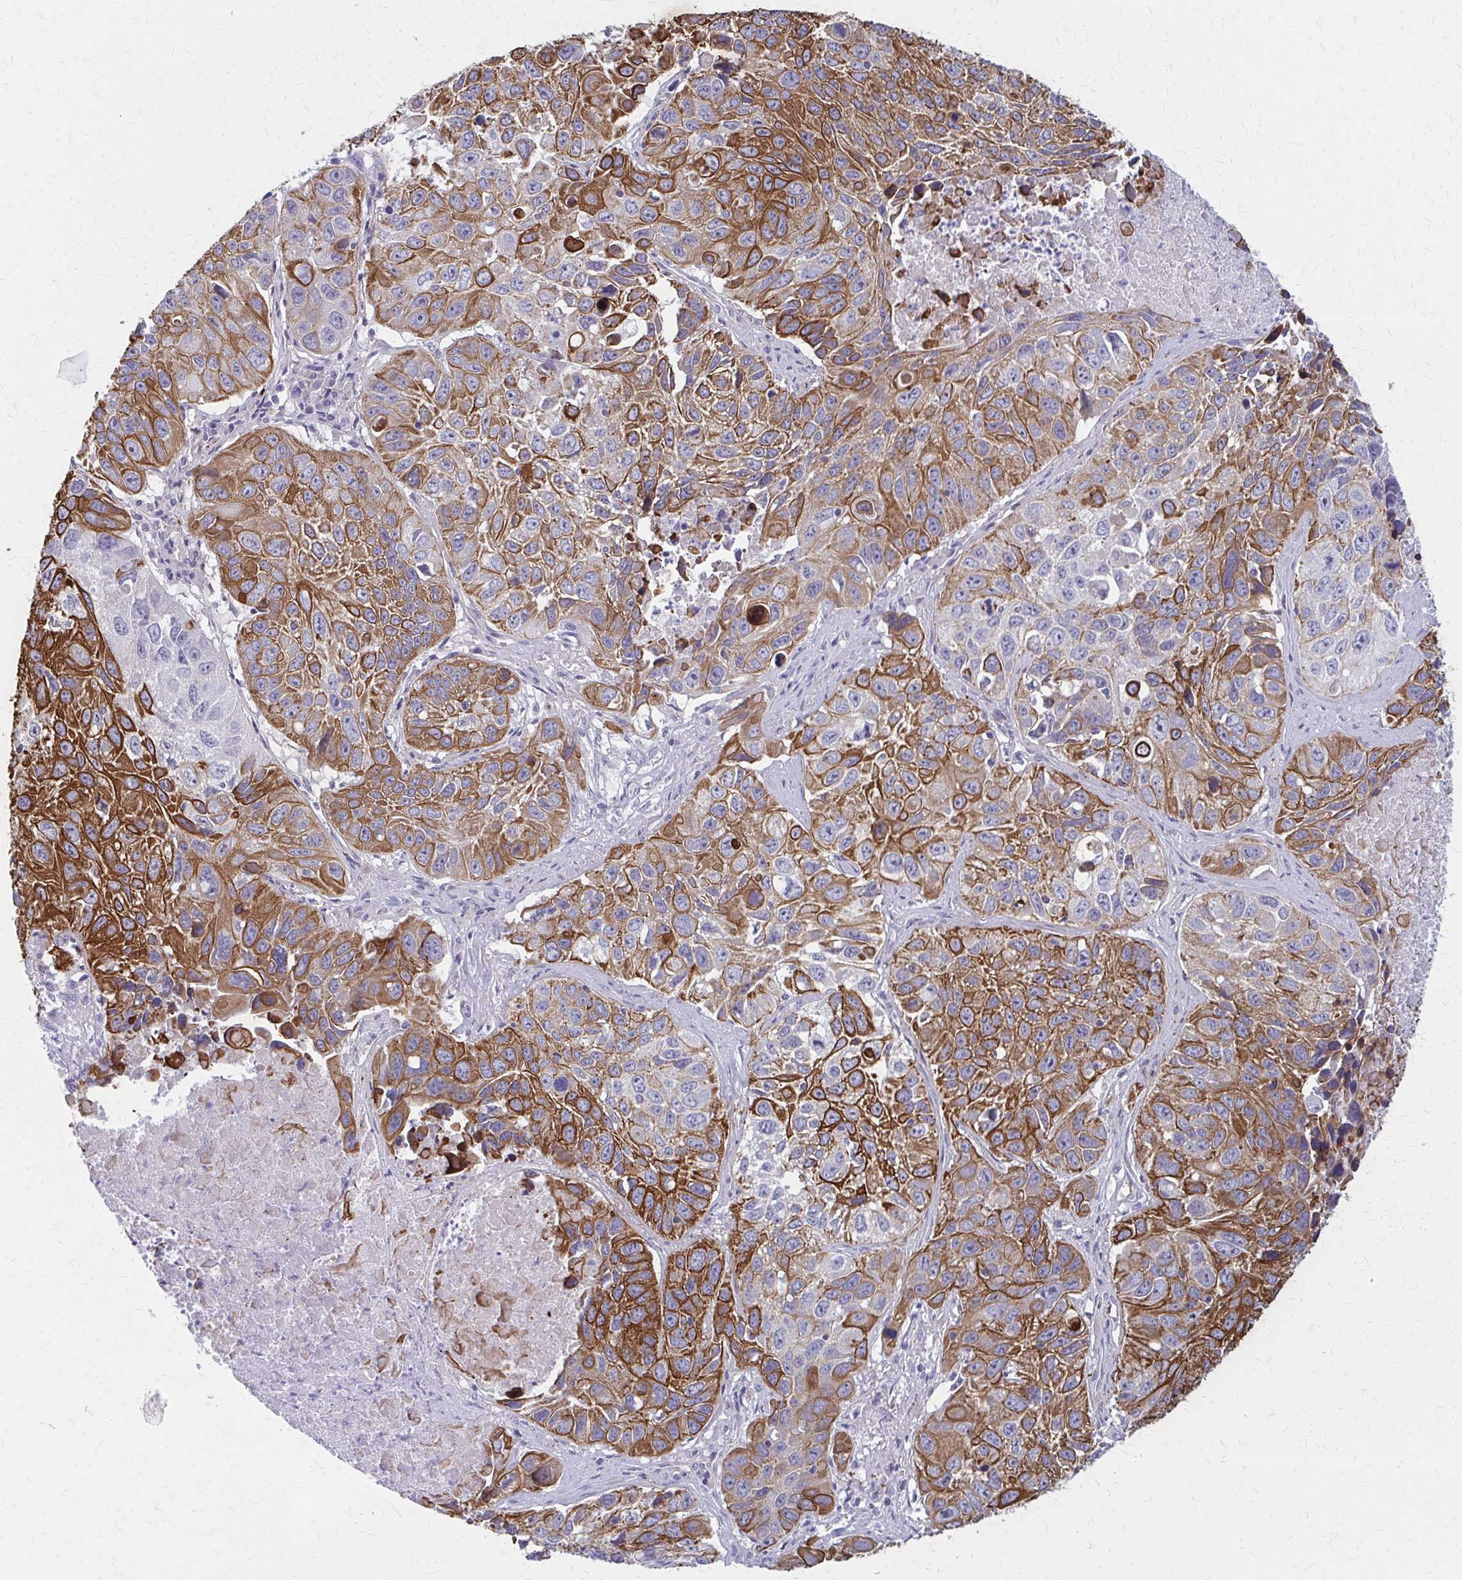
{"staining": {"intensity": "strong", "quantity": ">75%", "location": "cytoplasmic/membranous"}, "tissue": "lung cancer", "cell_type": "Tumor cells", "image_type": "cancer", "snomed": [{"axis": "morphology", "description": "Squamous cell carcinoma, NOS"}, {"axis": "topography", "description": "Lung"}], "caption": "A brown stain highlights strong cytoplasmic/membranous positivity of a protein in lung cancer tumor cells. The protein is stained brown, and the nuclei are stained in blue (DAB (3,3'-diaminobenzidine) IHC with brightfield microscopy, high magnification).", "gene": "GLYATL2", "patient": {"sex": "female", "age": 61}}